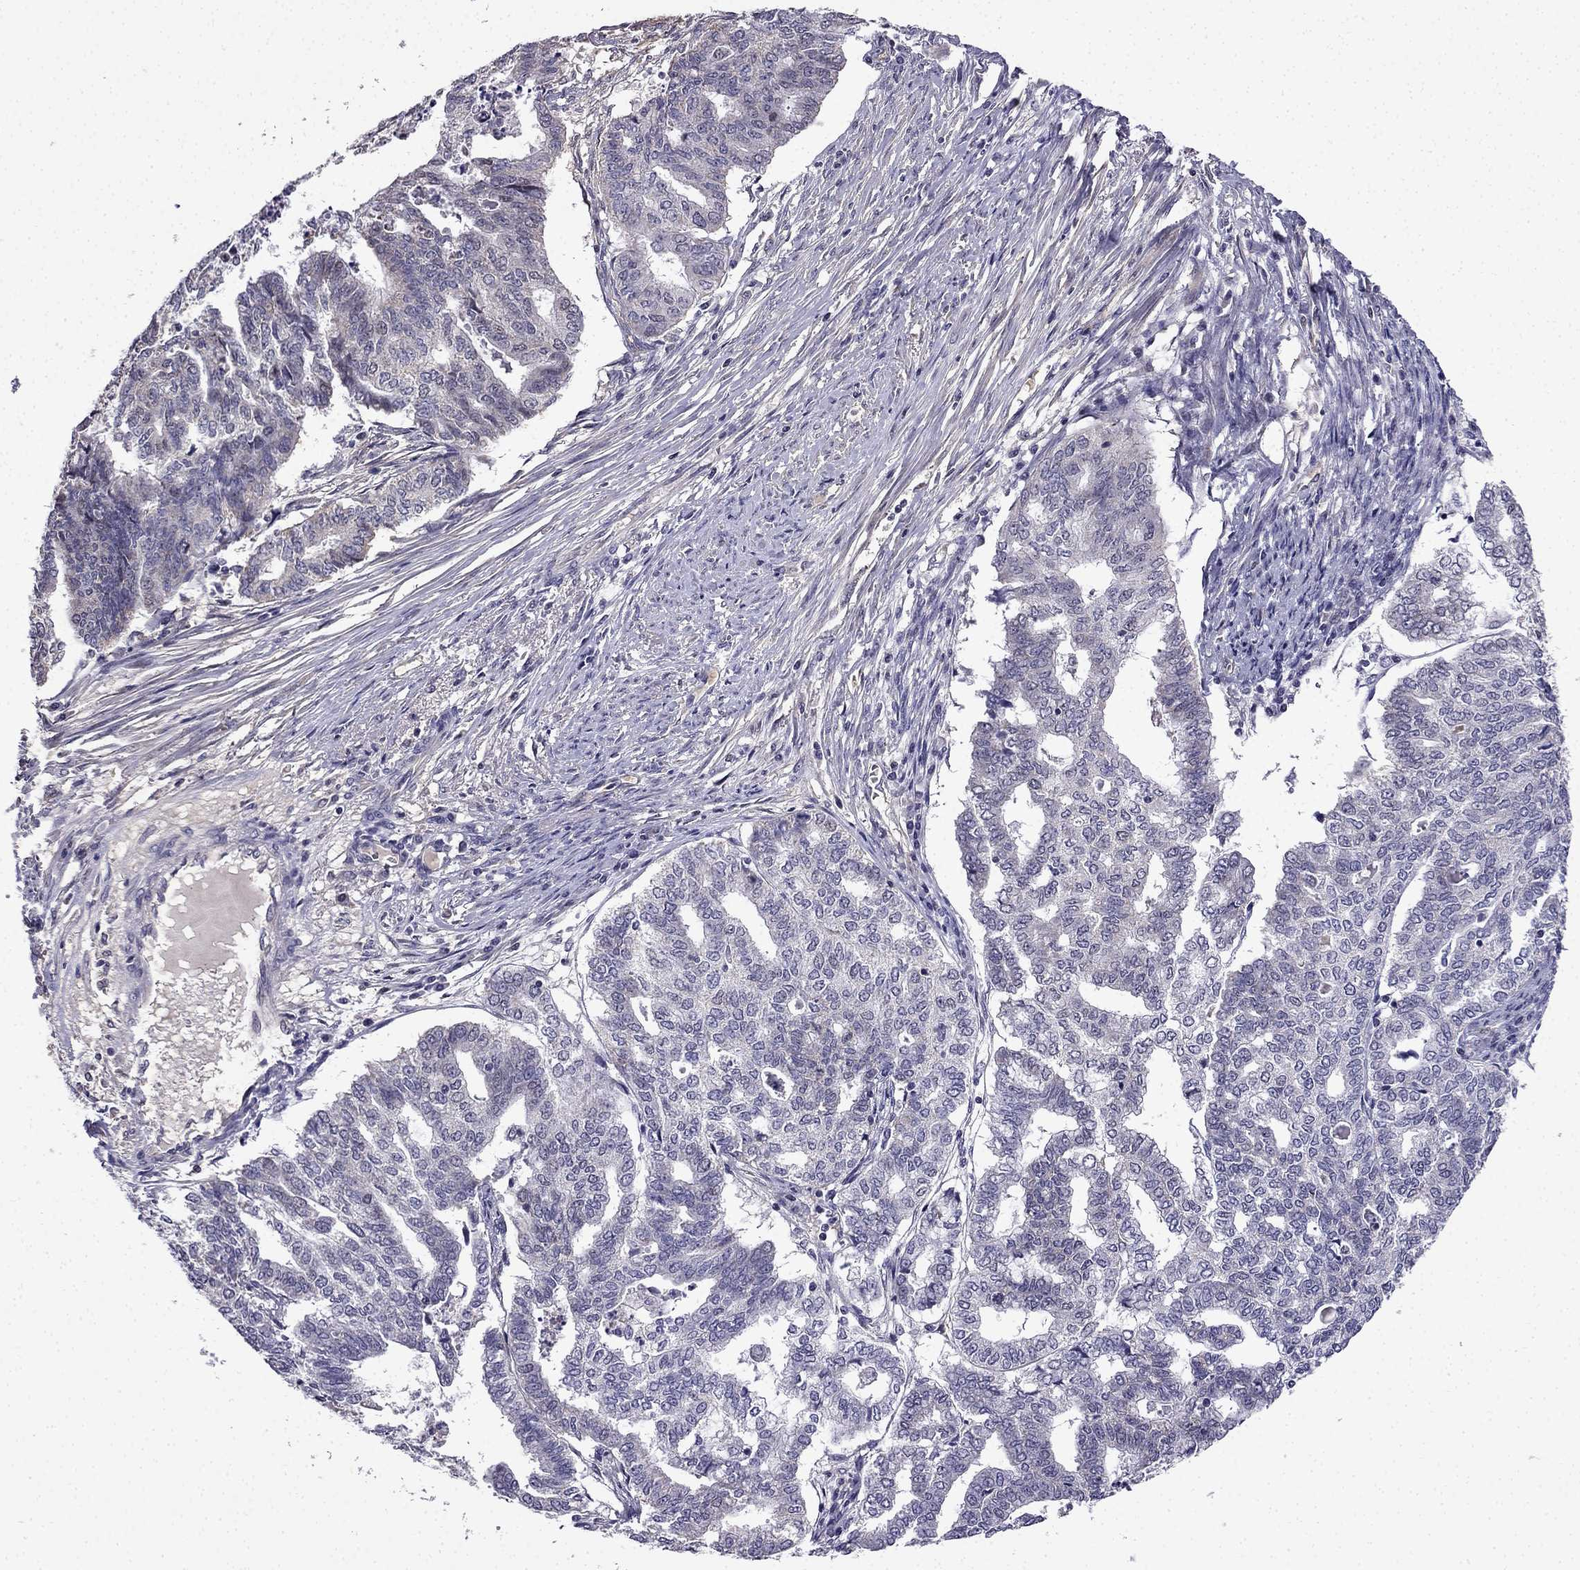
{"staining": {"intensity": "negative", "quantity": "none", "location": "none"}, "tissue": "endometrial cancer", "cell_type": "Tumor cells", "image_type": "cancer", "snomed": [{"axis": "morphology", "description": "Adenocarcinoma, NOS"}, {"axis": "topography", "description": "Endometrium"}], "caption": "Micrograph shows no significant protein positivity in tumor cells of adenocarcinoma (endometrial). The staining is performed using DAB (3,3'-diaminobenzidine) brown chromogen with nuclei counter-stained in using hematoxylin.", "gene": "SLC6A2", "patient": {"sex": "female", "age": 79}}